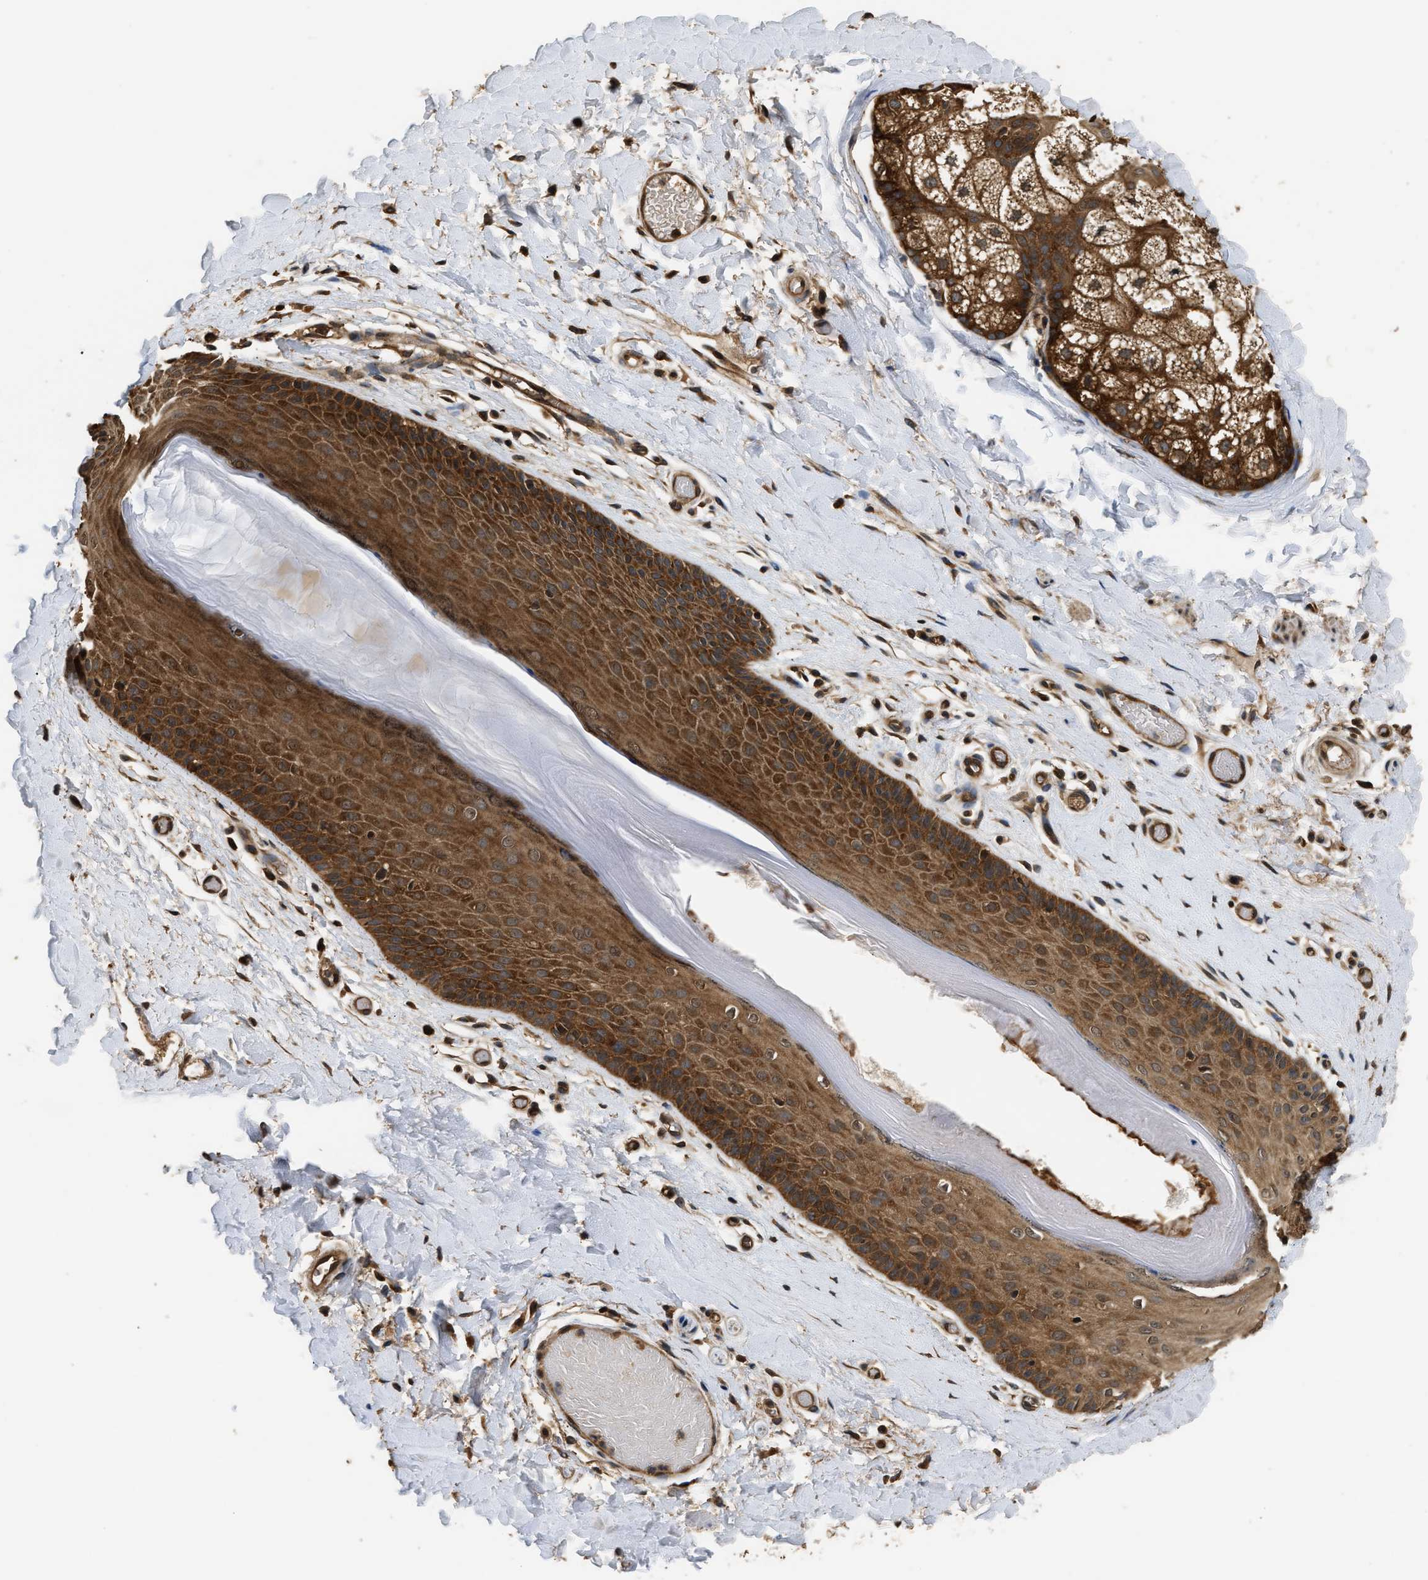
{"staining": {"intensity": "strong", "quantity": ">75%", "location": "cytoplasmic/membranous"}, "tissue": "skin", "cell_type": "Epidermal cells", "image_type": "normal", "snomed": [{"axis": "morphology", "description": "Normal tissue, NOS"}, {"axis": "topography", "description": "Vulva"}], "caption": "IHC micrograph of benign skin: skin stained using immunohistochemistry (IHC) demonstrates high levels of strong protein expression localized specifically in the cytoplasmic/membranous of epidermal cells, appearing as a cytoplasmic/membranous brown color.", "gene": "DNAJC2", "patient": {"sex": "female", "age": 73}}